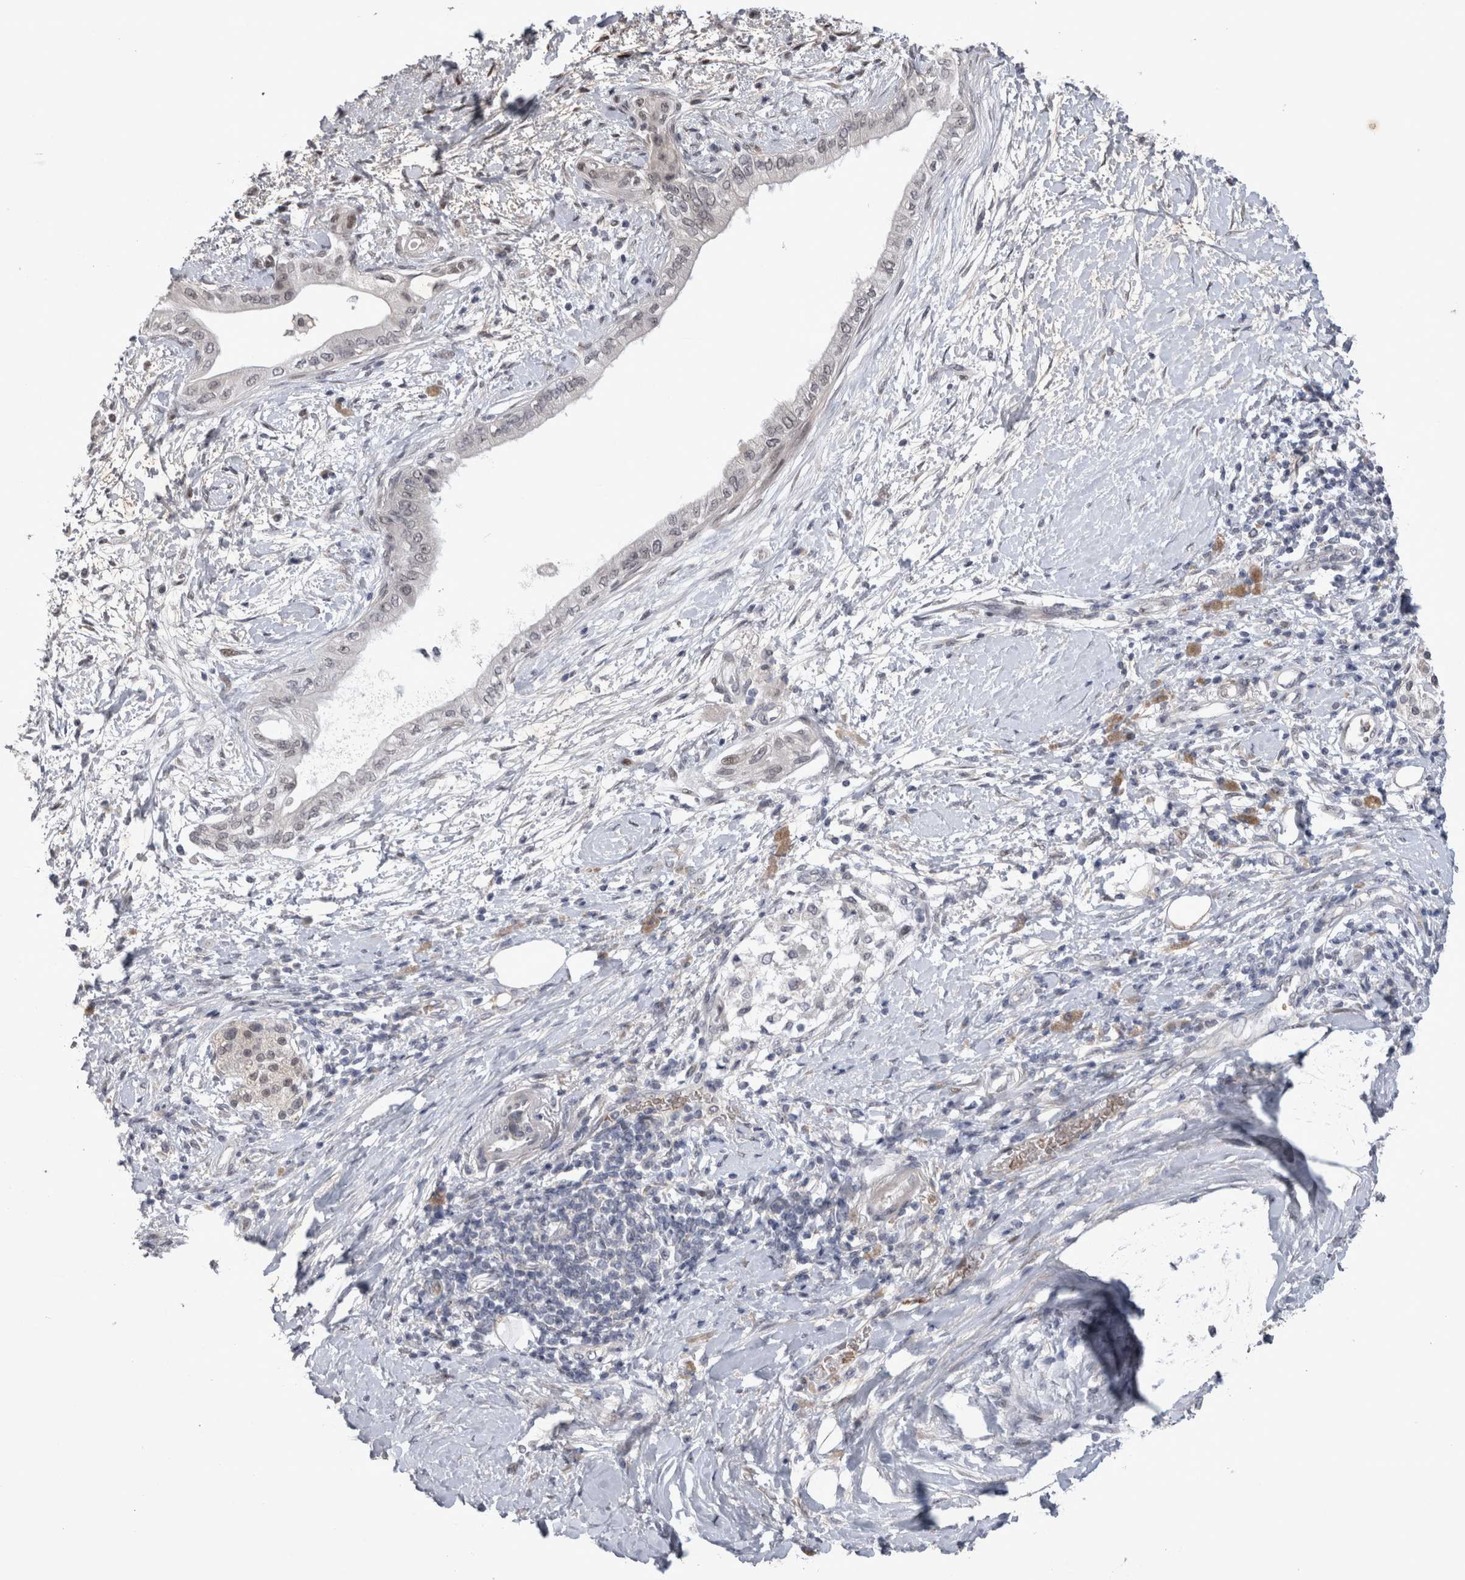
{"staining": {"intensity": "weak", "quantity": "25%-75%", "location": "nuclear"}, "tissue": "pancreatic cancer", "cell_type": "Tumor cells", "image_type": "cancer", "snomed": [{"axis": "morphology", "description": "Normal tissue, NOS"}, {"axis": "morphology", "description": "Adenocarcinoma, NOS"}, {"axis": "topography", "description": "Pancreas"}, {"axis": "topography", "description": "Duodenum"}], "caption": "Pancreatic cancer stained with DAB (3,3'-diaminobenzidine) IHC shows low levels of weak nuclear expression in approximately 25%-75% of tumor cells.", "gene": "IFI44", "patient": {"sex": "female", "age": 60}}